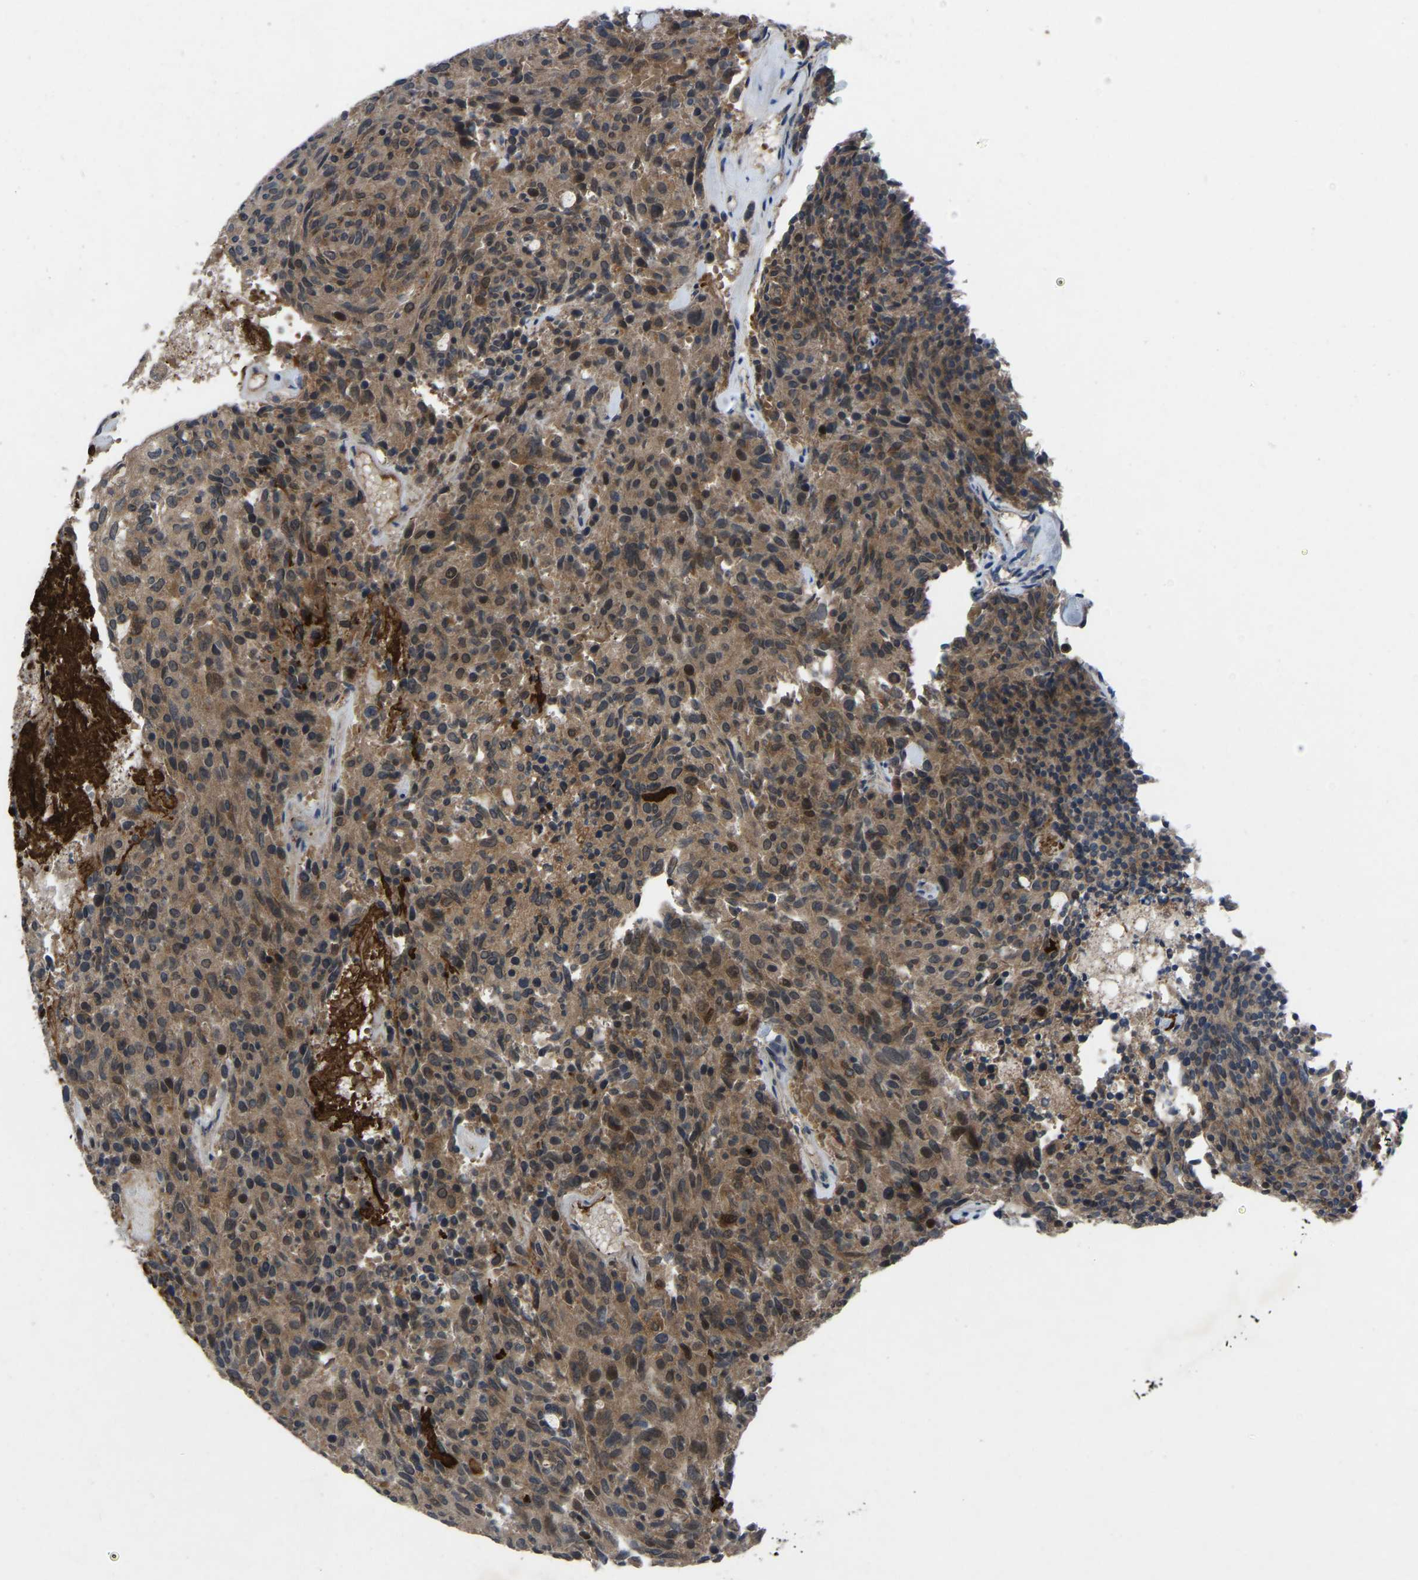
{"staining": {"intensity": "moderate", "quantity": ">75%", "location": "cytoplasmic/membranous"}, "tissue": "carcinoid", "cell_type": "Tumor cells", "image_type": "cancer", "snomed": [{"axis": "morphology", "description": "Carcinoid, malignant, NOS"}, {"axis": "topography", "description": "Pancreas"}], "caption": "Protein staining reveals moderate cytoplasmic/membranous expression in approximately >75% of tumor cells in malignant carcinoid. The staining was performed using DAB, with brown indicating positive protein expression. Nuclei are stained blue with hematoxylin.", "gene": "FHIT", "patient": {"sex": "female", "age": 54}}